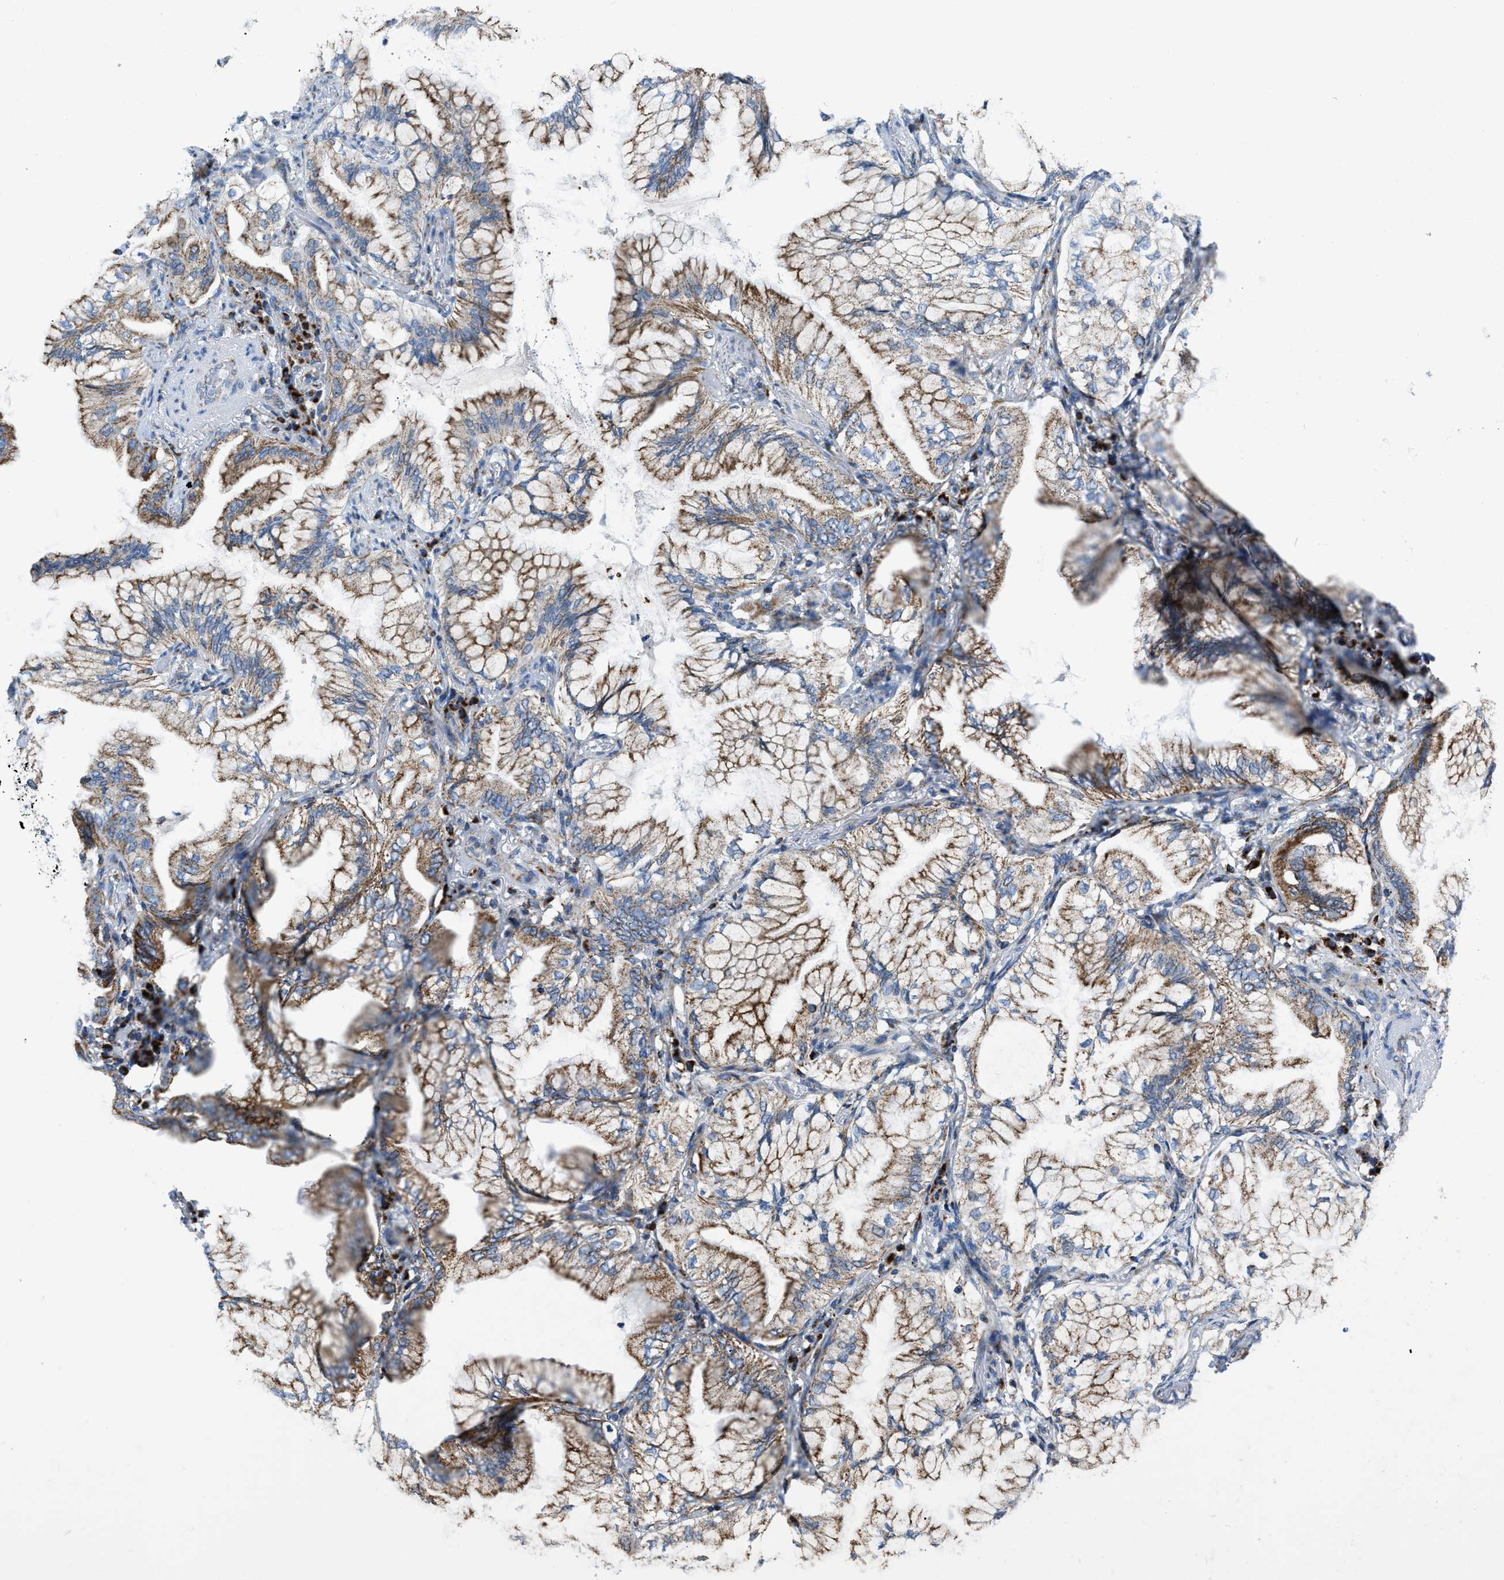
{"staining": {"intensity": "moderate", "quantity": ">75%", "location": "cytoplasmic/membranous"}, "tissue": "lung cancer", "cell_type": "Tumor cells", "image_type": "cancer", "snomed": [{"axis": "morphology", "description": "Adenocarcinoma, NOS"}, {"axis": "topography", "description": "Lung"}], "caption": "The micrograph demonstrates a brown stain indicating the presence of a protein in the cytoplasmic/membranous of tumor cells in lung adenocarcinoma.", "gene": "ETFB", "patient": {"sex": "female", "age": 70}}